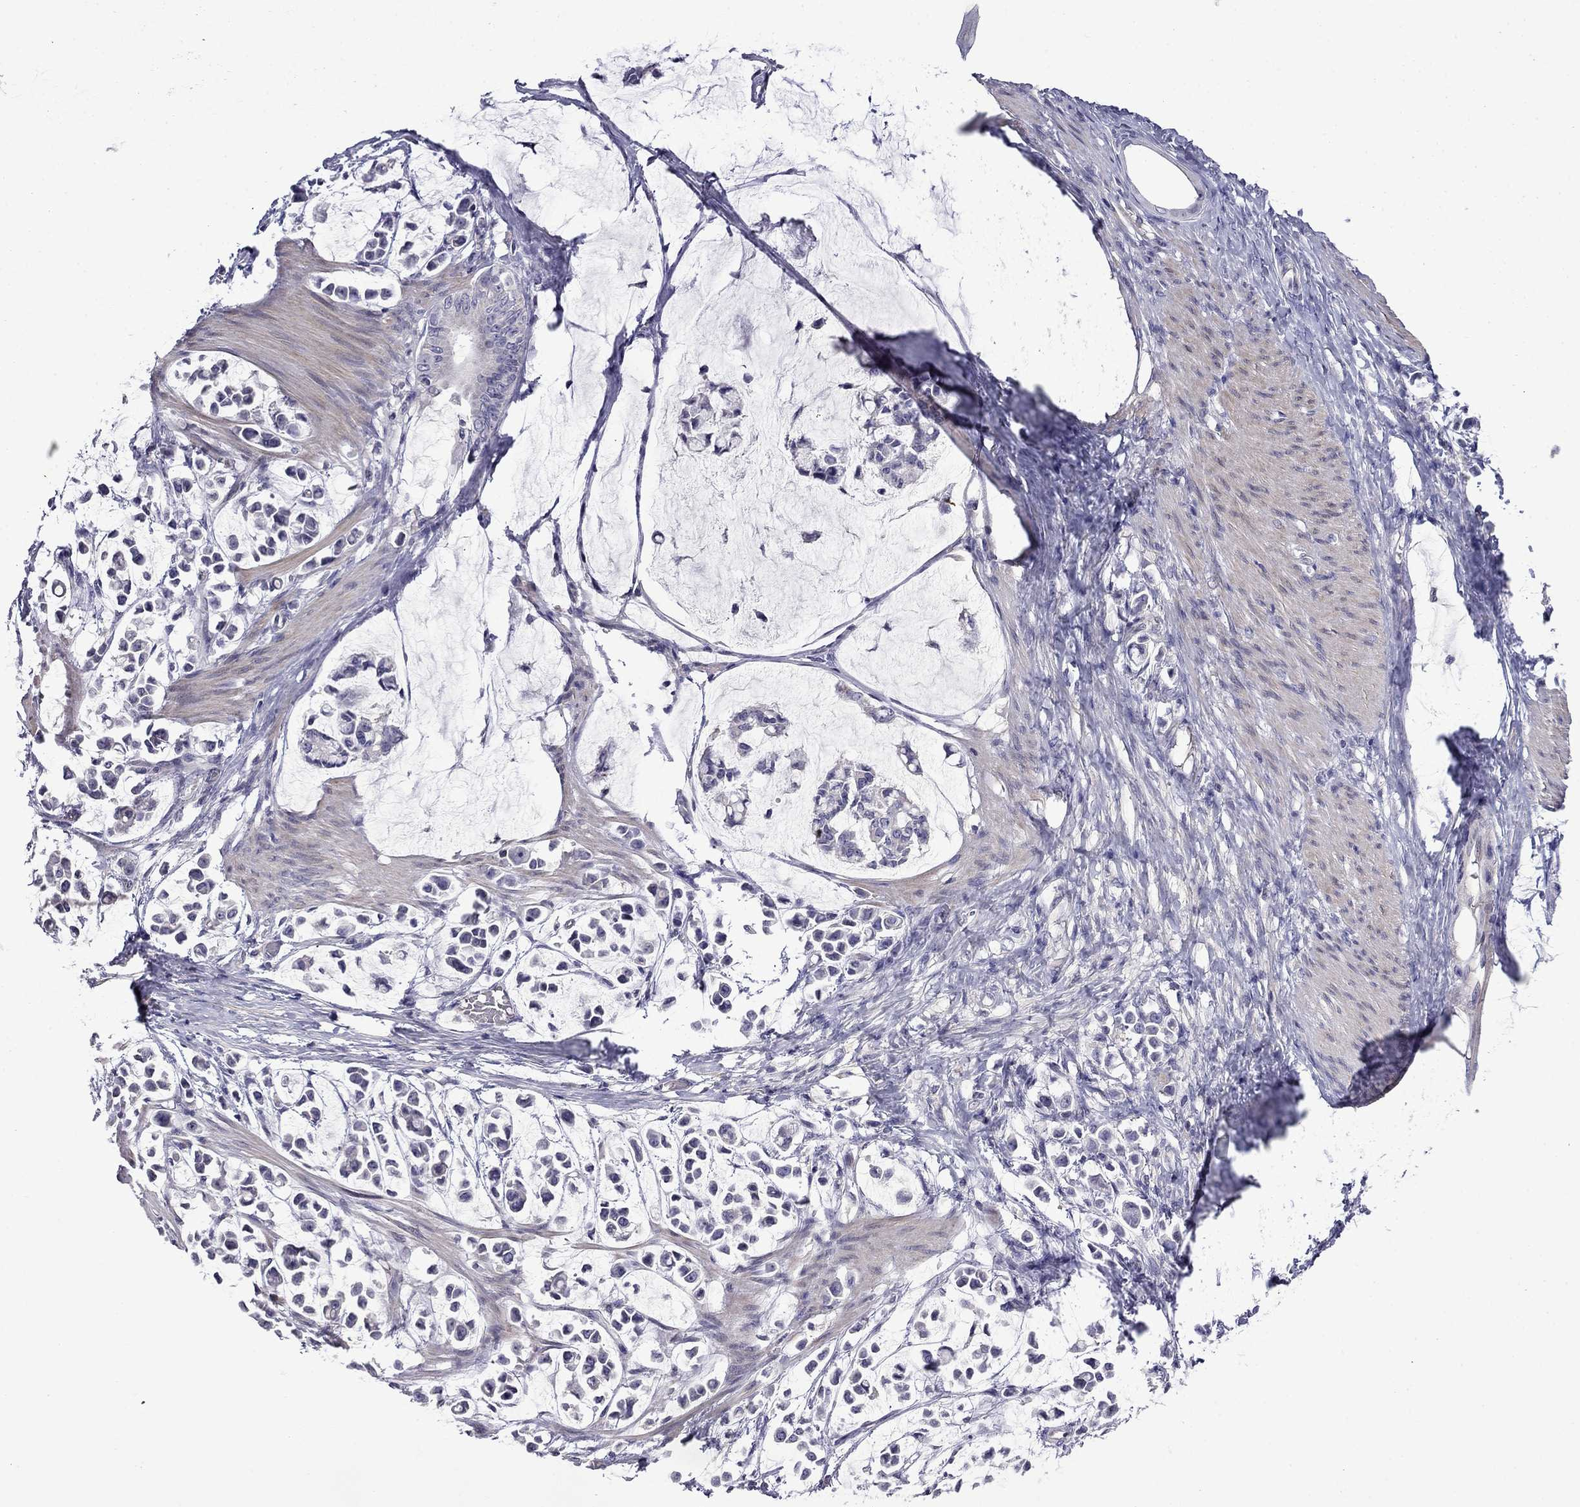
{"staining": {"intensity": "negative", "quantity": "none", "location": "none"}, "tissue": "stomach cancer", "cell_type": "Tumor cells", "image_type": "cancer", "snomed": [{"axis": "morphology", "description": "Adenocarcinoma, NOS"}, {"axis": "topography", "description": "Stomach"}], "caption": "Immunohistochemistry of stomach adenocarcinoma shows no expression in tumor cells.", "gene": "PRR18", "patient": {"sex": "male", "age": 82}}